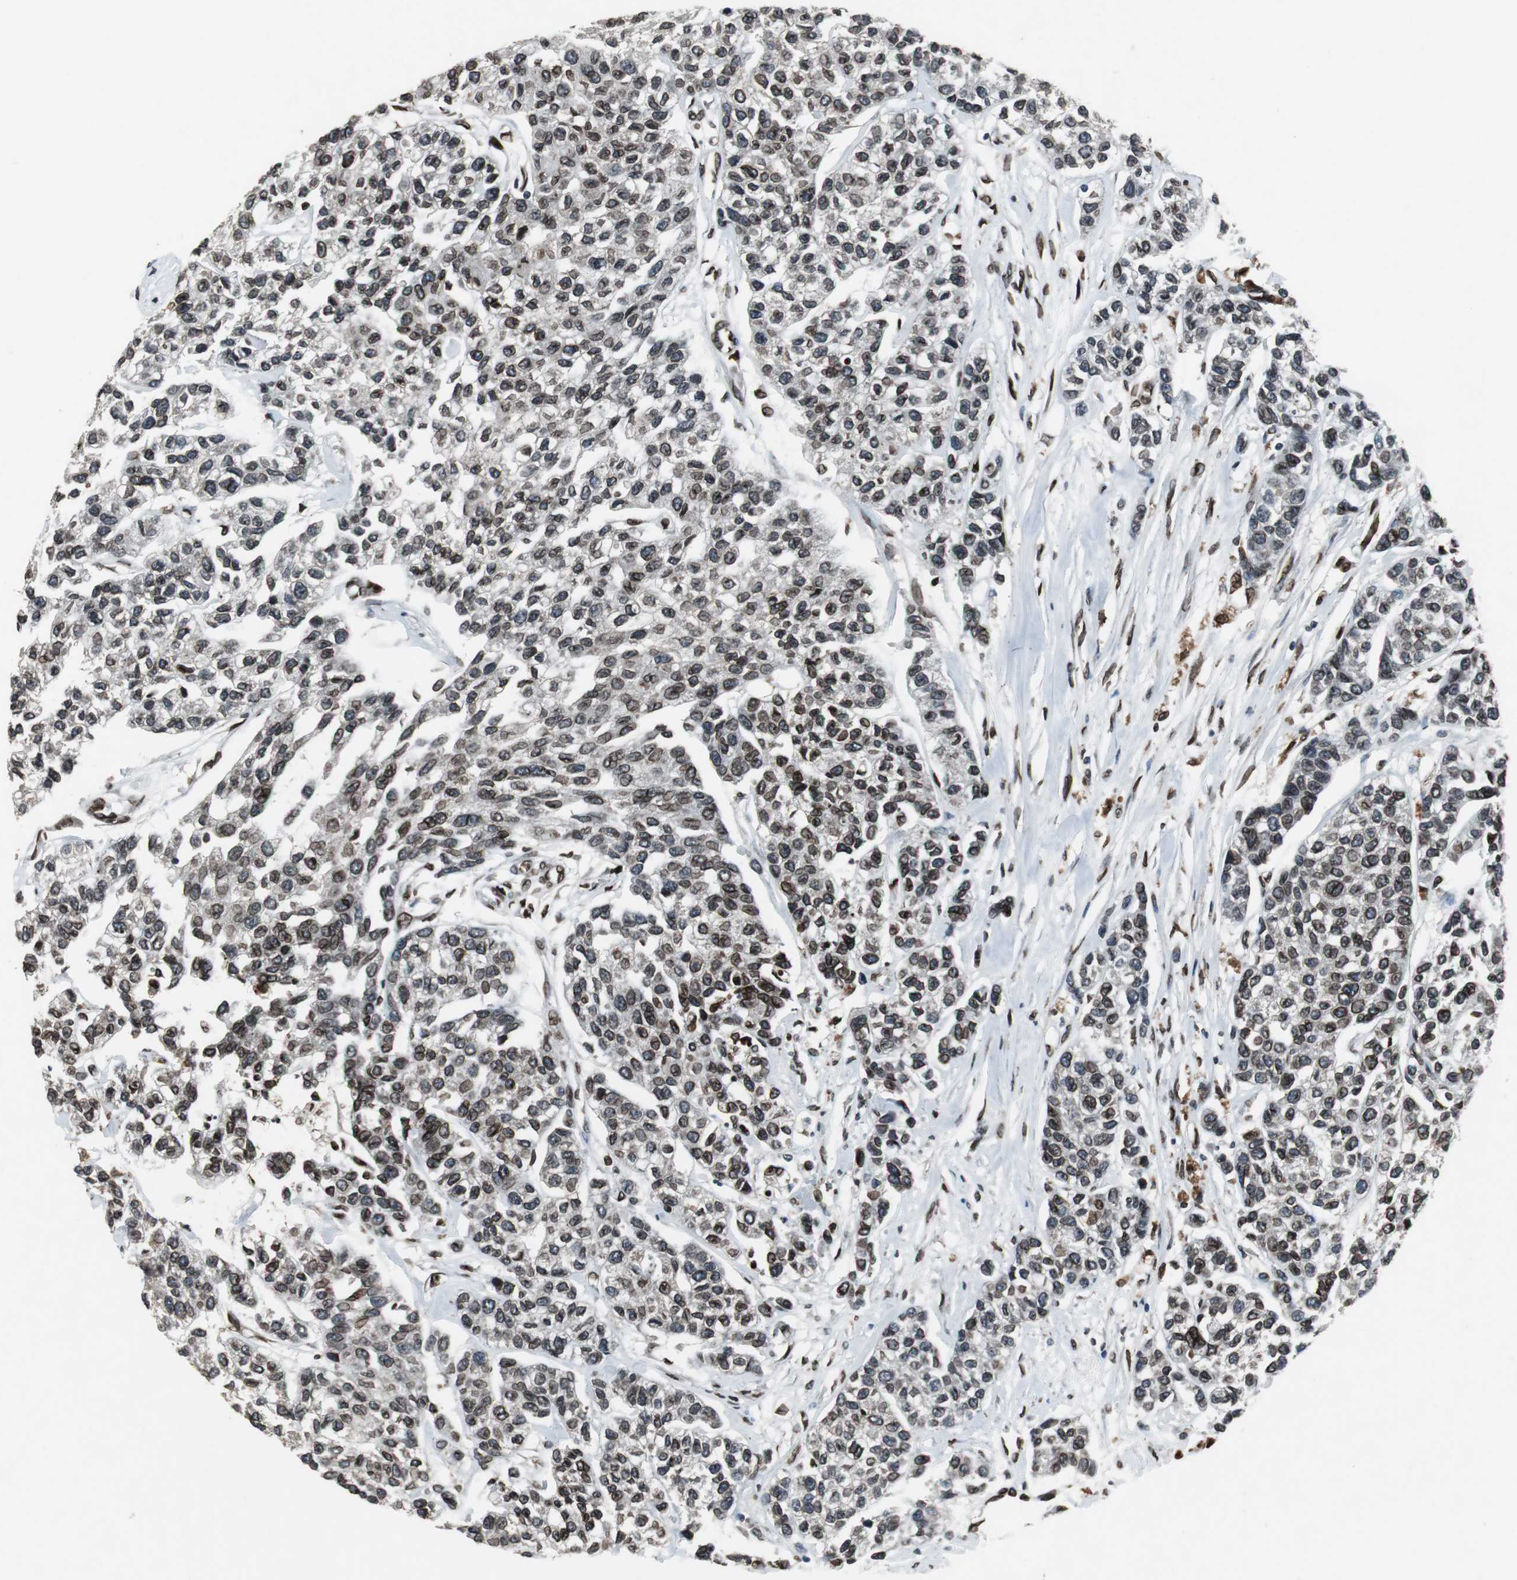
{"staining": {"intensity": "strong", "quantity": ">75%", "location": "cytoplasmic/membranous,nuclear"}, "tissue": "breast cancer", "cell_type": "Tumor cells", "image_type": "cancer", "snomed": [{"axis": "morphology", "description": "Duct carcinoma"}, {"axis": "topography", "description": "Breast"}], "caption": "Immunohistochemical staining of human breast cancer reveals high levels of strong cytoplasmic/membranous and nuclear protein expression in approximately >75% of tumor cells.", "gene": "LMNA", "patient": {"sex": "female", "age": 51}}